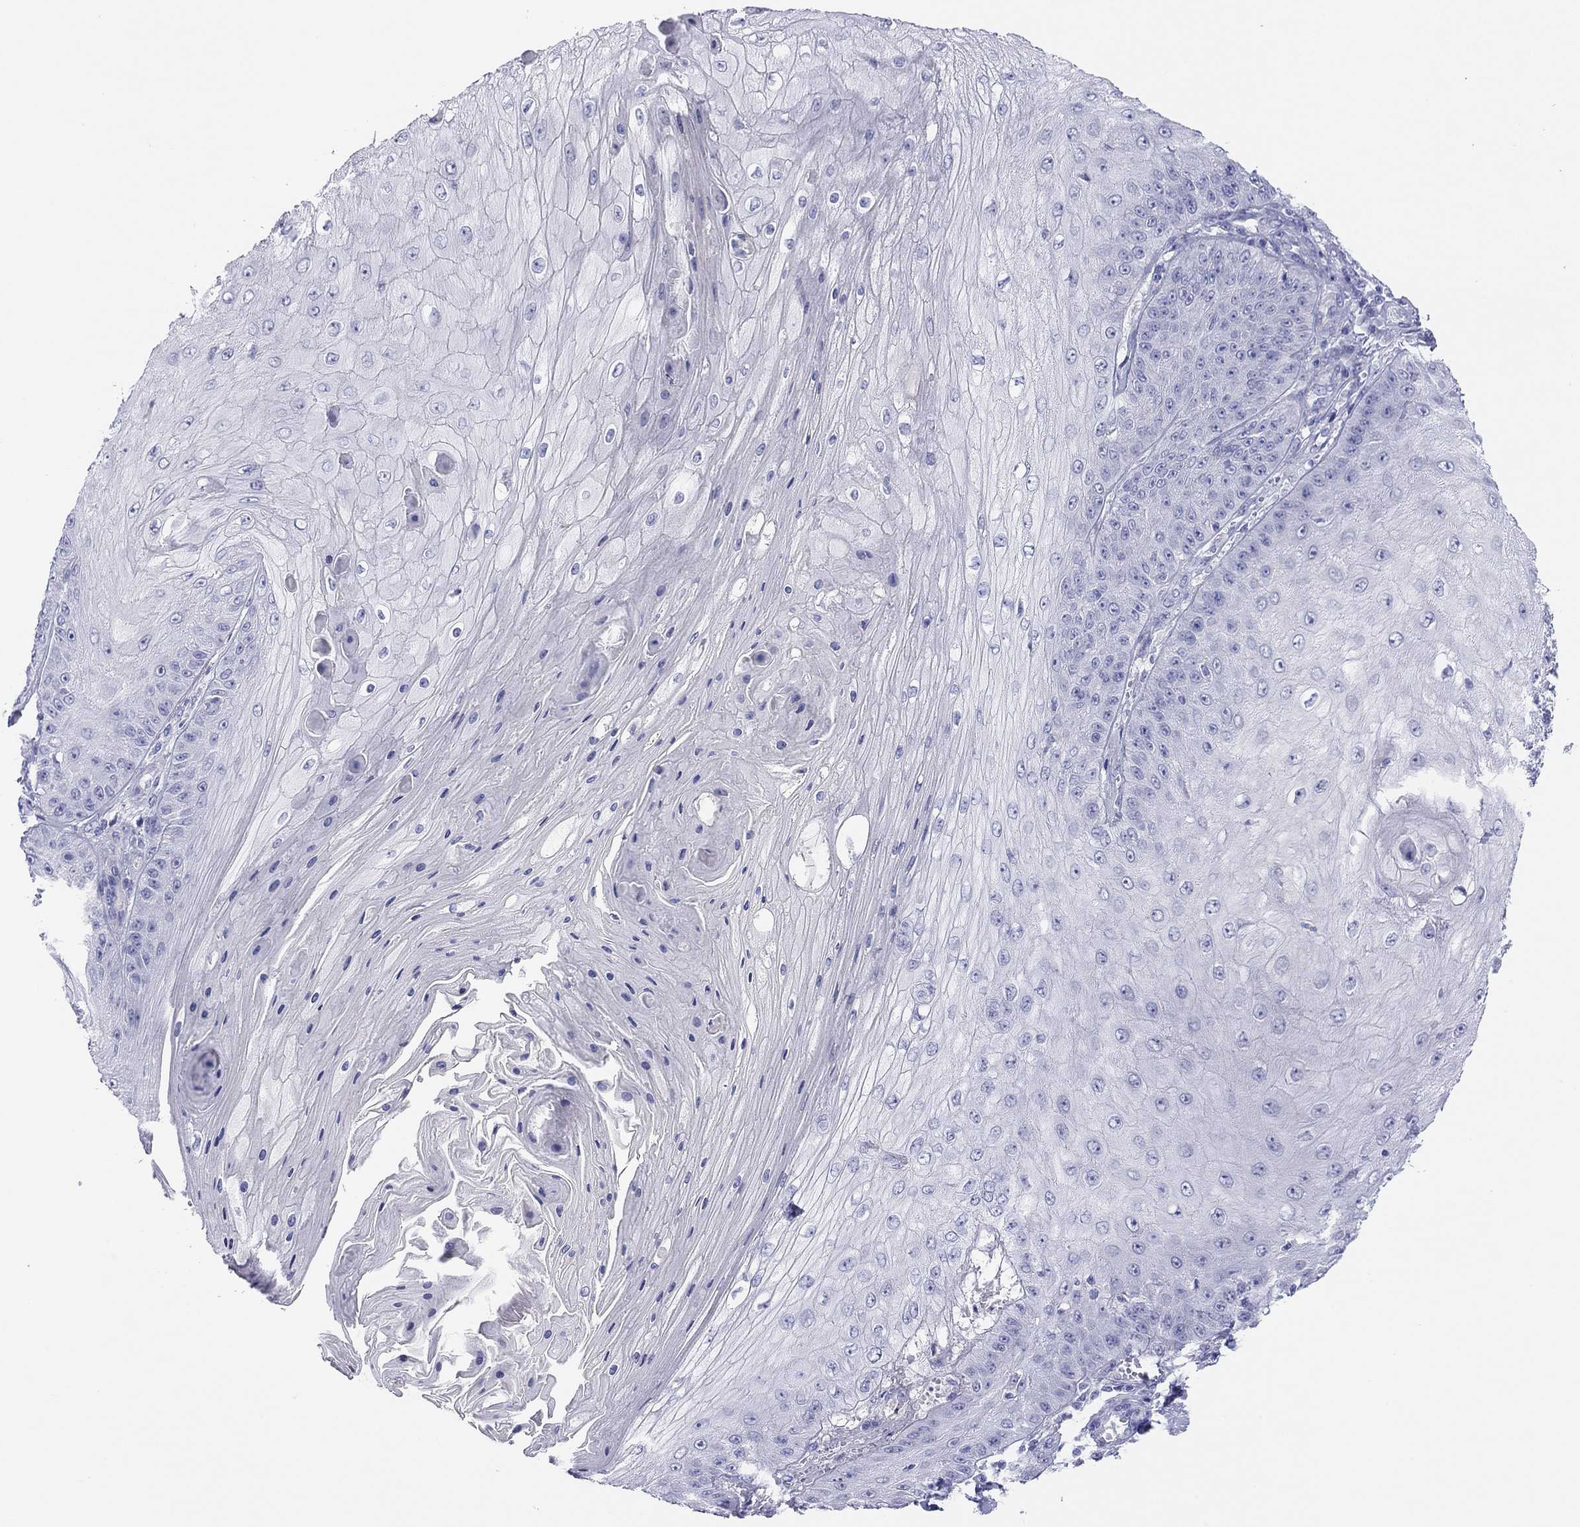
{"staining": {"intensity": "negative", "quantity": "none", "location": "none"}, "tissue": "skin cancer", "cell_type": "Tumor cells", "image_type": "cancer", "snomed": [{"axis": "morphology", "description": "Squamous cell carcinoma, NOS"}, {"axis": "topography", "description": "Skin"}], "caption": "High power microscopy image of an IHC micrograph of skin cancer (squamous cell carcinoma), revealing no significant expression in tumor cells.", "gene": "MGAT4C", "patient": {"sex": "male", "age": 70}}